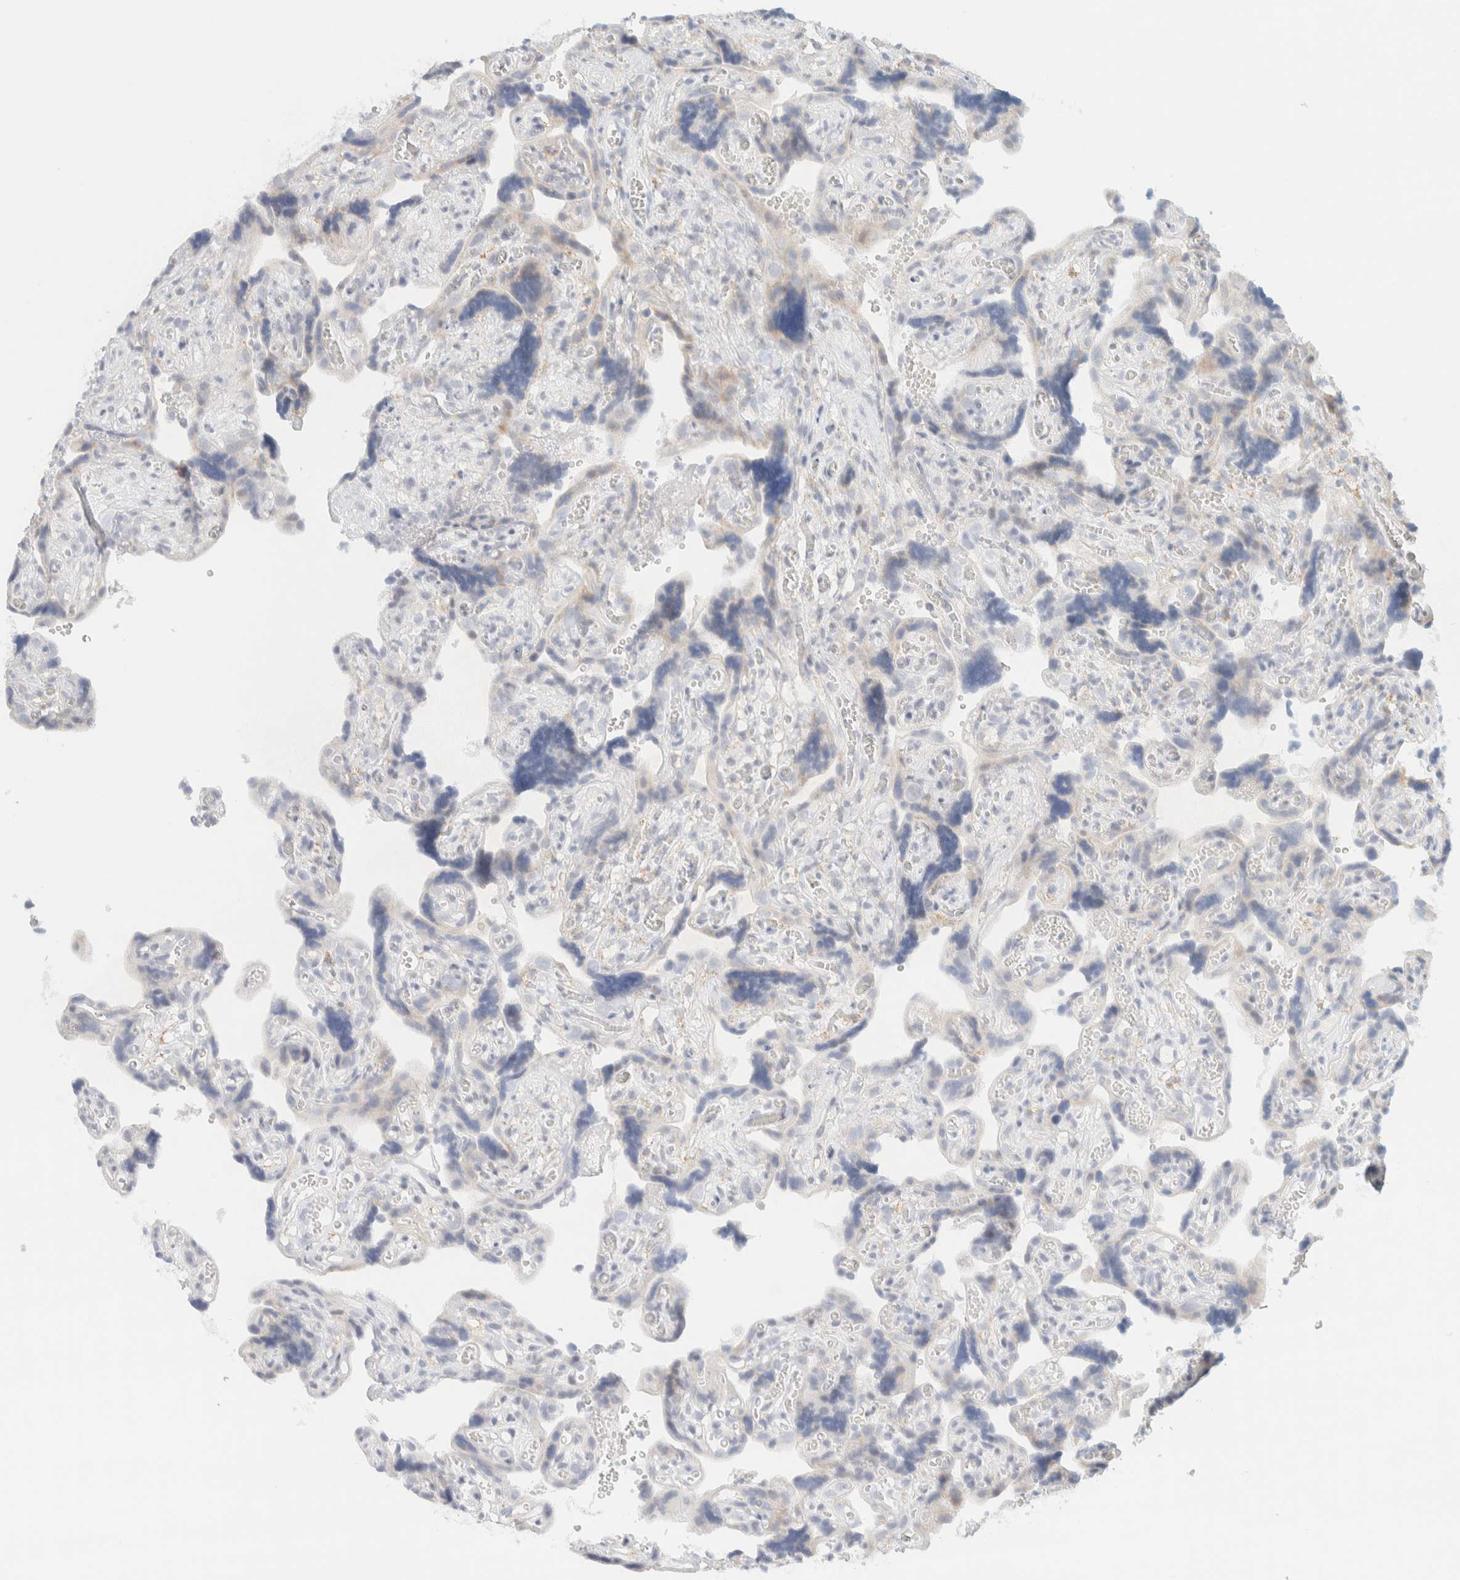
{"staining": {"intensity": "weak", "quantity": "25%-75%", "location": "cytoplasmic/membranous"}, "tissue": "placenta", "cell_type": "Trophoblastic cells", "image_type": "normal", "snomed": [{"axis": "morphology", "description": "Normal tissue, NOS"}, {"axis": "topography", "description": "Placenta"}], "caption": "Approximately 25%-75% of trophoblastic cells in unremarkable placenta demonstrate weak cytoplasmic/membranous protein positivity as visualized by brown immunohistochemical staining.", "gene": "SPNS3", "patient": {"sex": "female", "age": 30}}